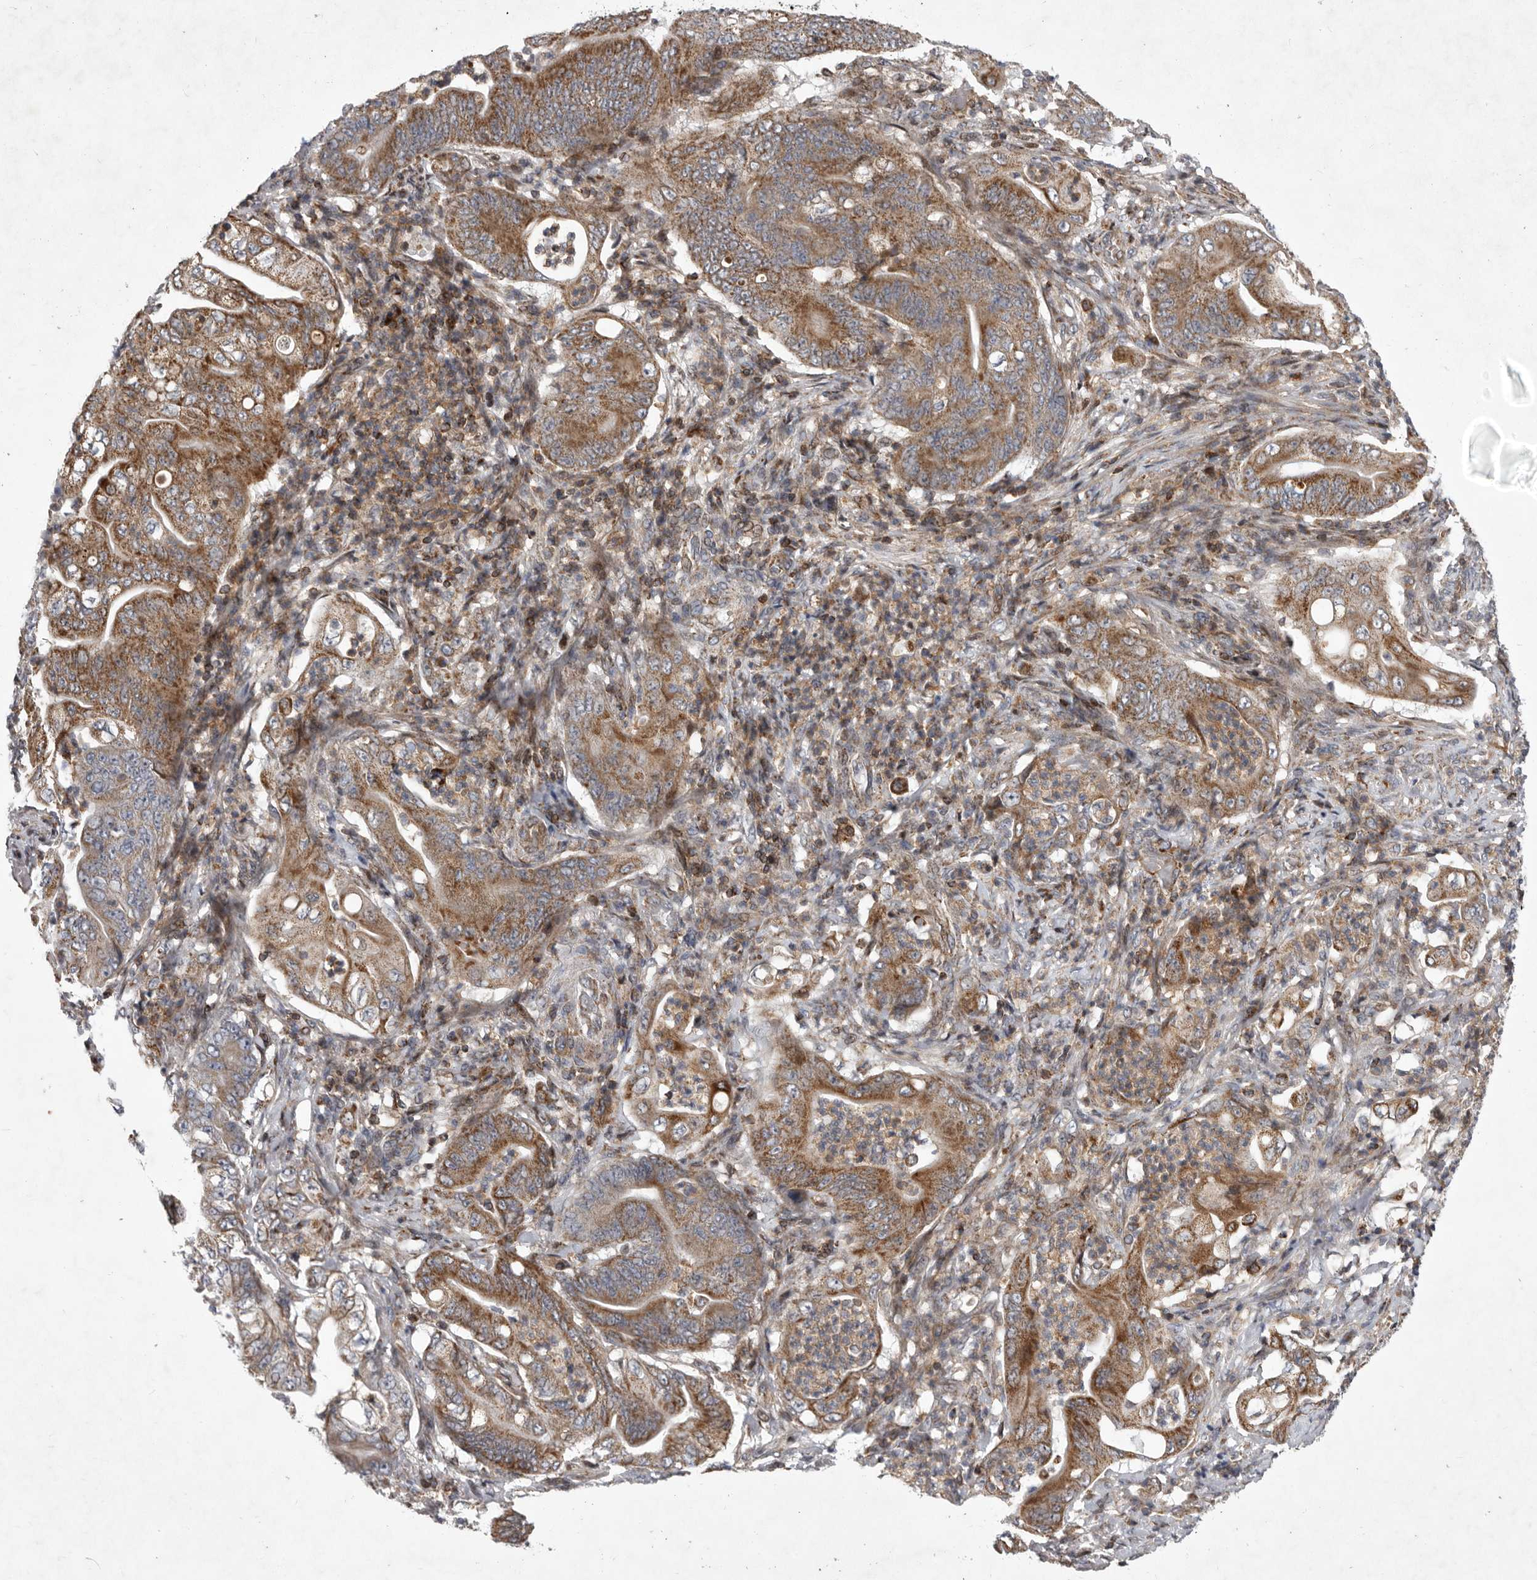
{"staining": {"intensity": "moderate", "quantity": ">75%", "location": "cytoplasmic/membranous"}, "tissue": "stomach cancer", "cell_type": "Tumor cells", "image_type": "cancer", "snomed": [{"axis": "morphology", "description": "Adenocarcinoma, NOS"}, {"axis": "topography", "description": "Stomach"}], "caption": "A brown stain shows moderate cytoplasmic/membranous staining of a protein in human adenocarcinoma (stomach) tumor cells. Nuclei are stained in blue.", "gene": "MPZL1", "patient": {"sex": "female", "age": 73}}